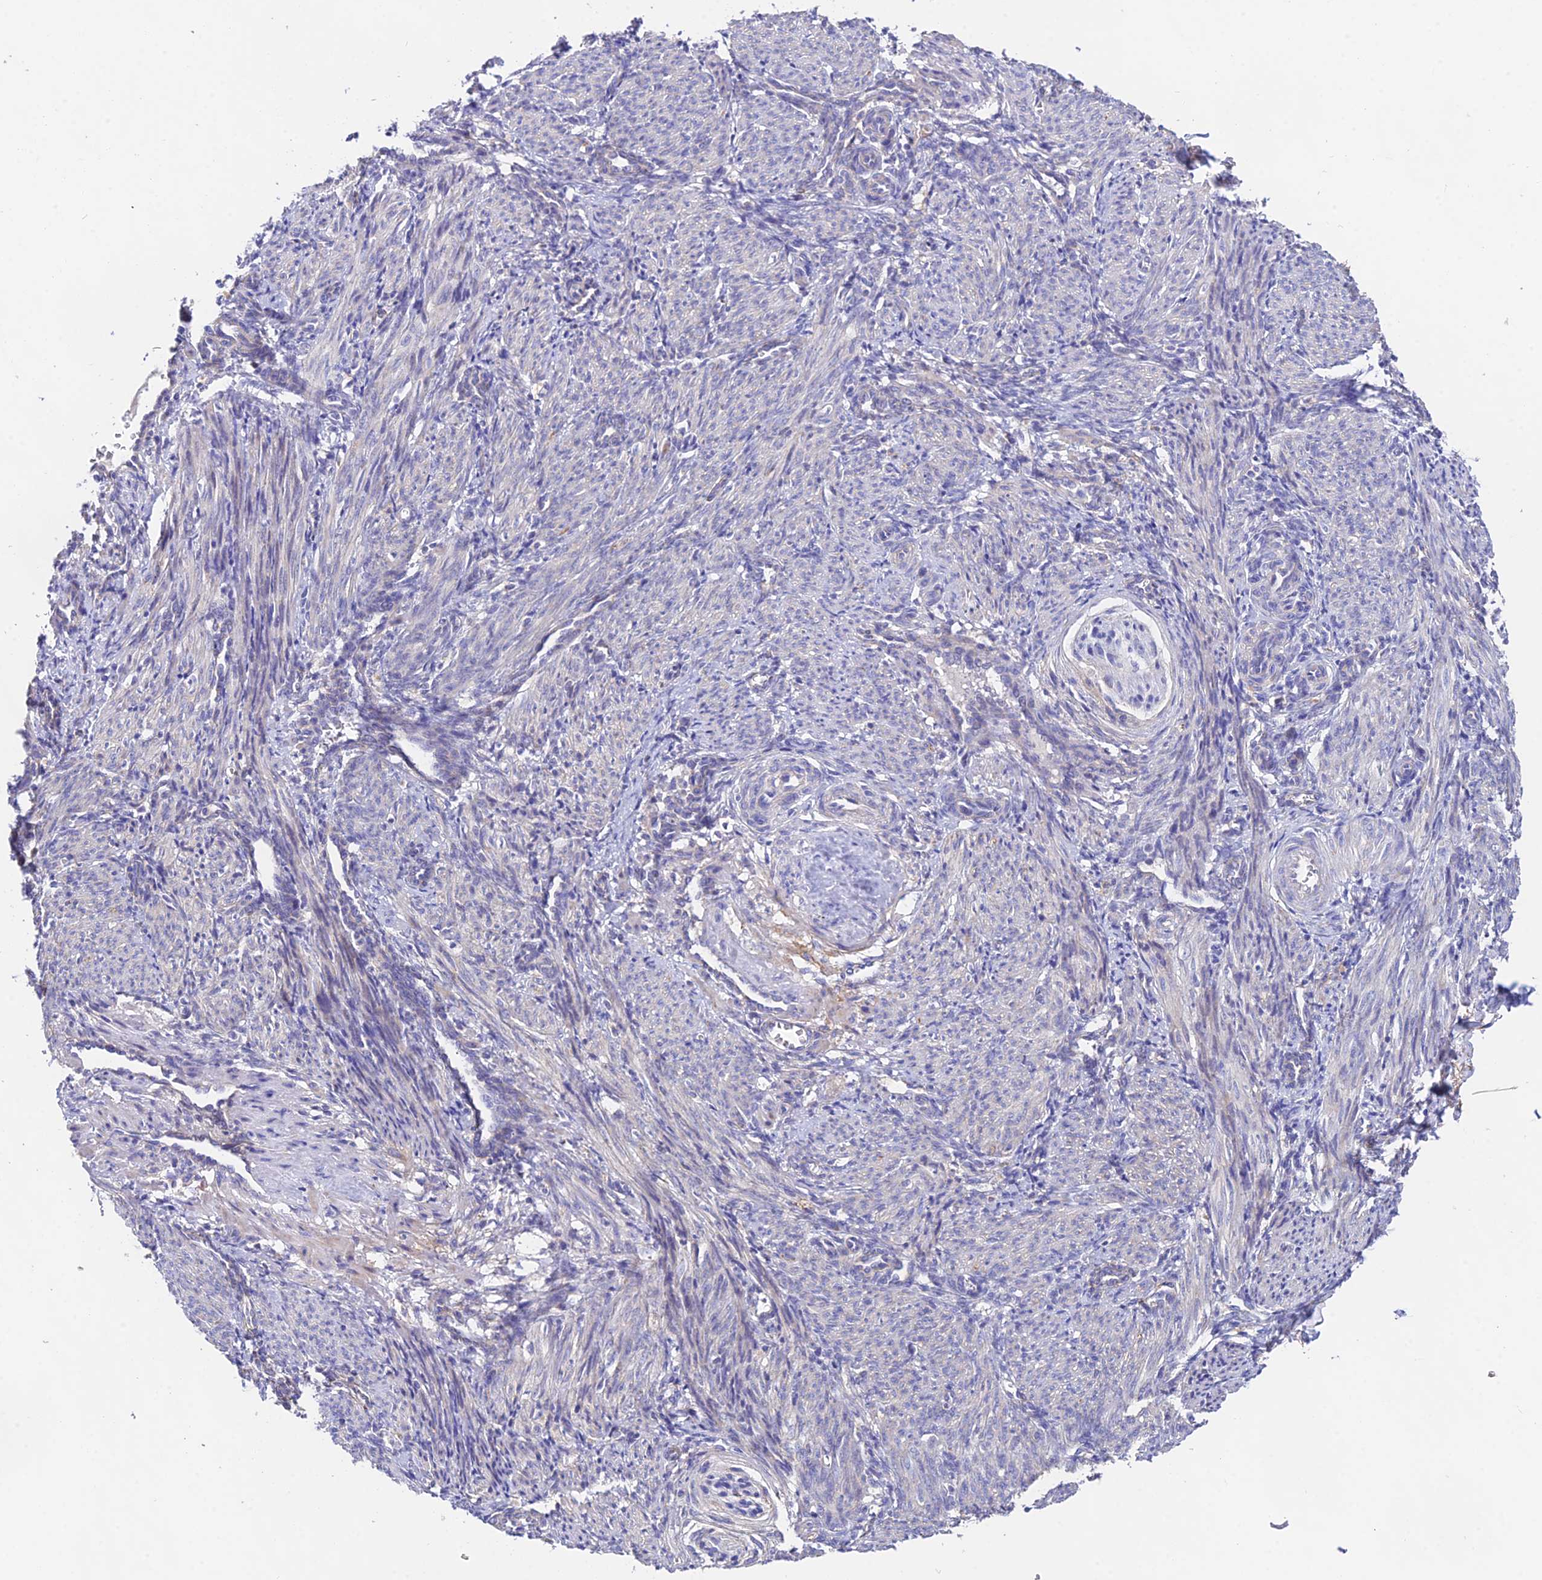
{"staining": {"intensity": "negative", "quantity": "none", "location": "none"}, "tissue": "smooth muscle", "cell_type": "Smooth muscle cells", "image_type": "normal", "snomed": [{"axis": "morphology", "description": "Normal tissue, NOS"}, {"axis": "topography", "description": "Endometrium"}], "caption": "The image exhibits no staining of smooth muscle cells in unremarkable smooth muscle.", "gene": "PPP2R2A", "patient": {"sex": "female", "age": 33}}